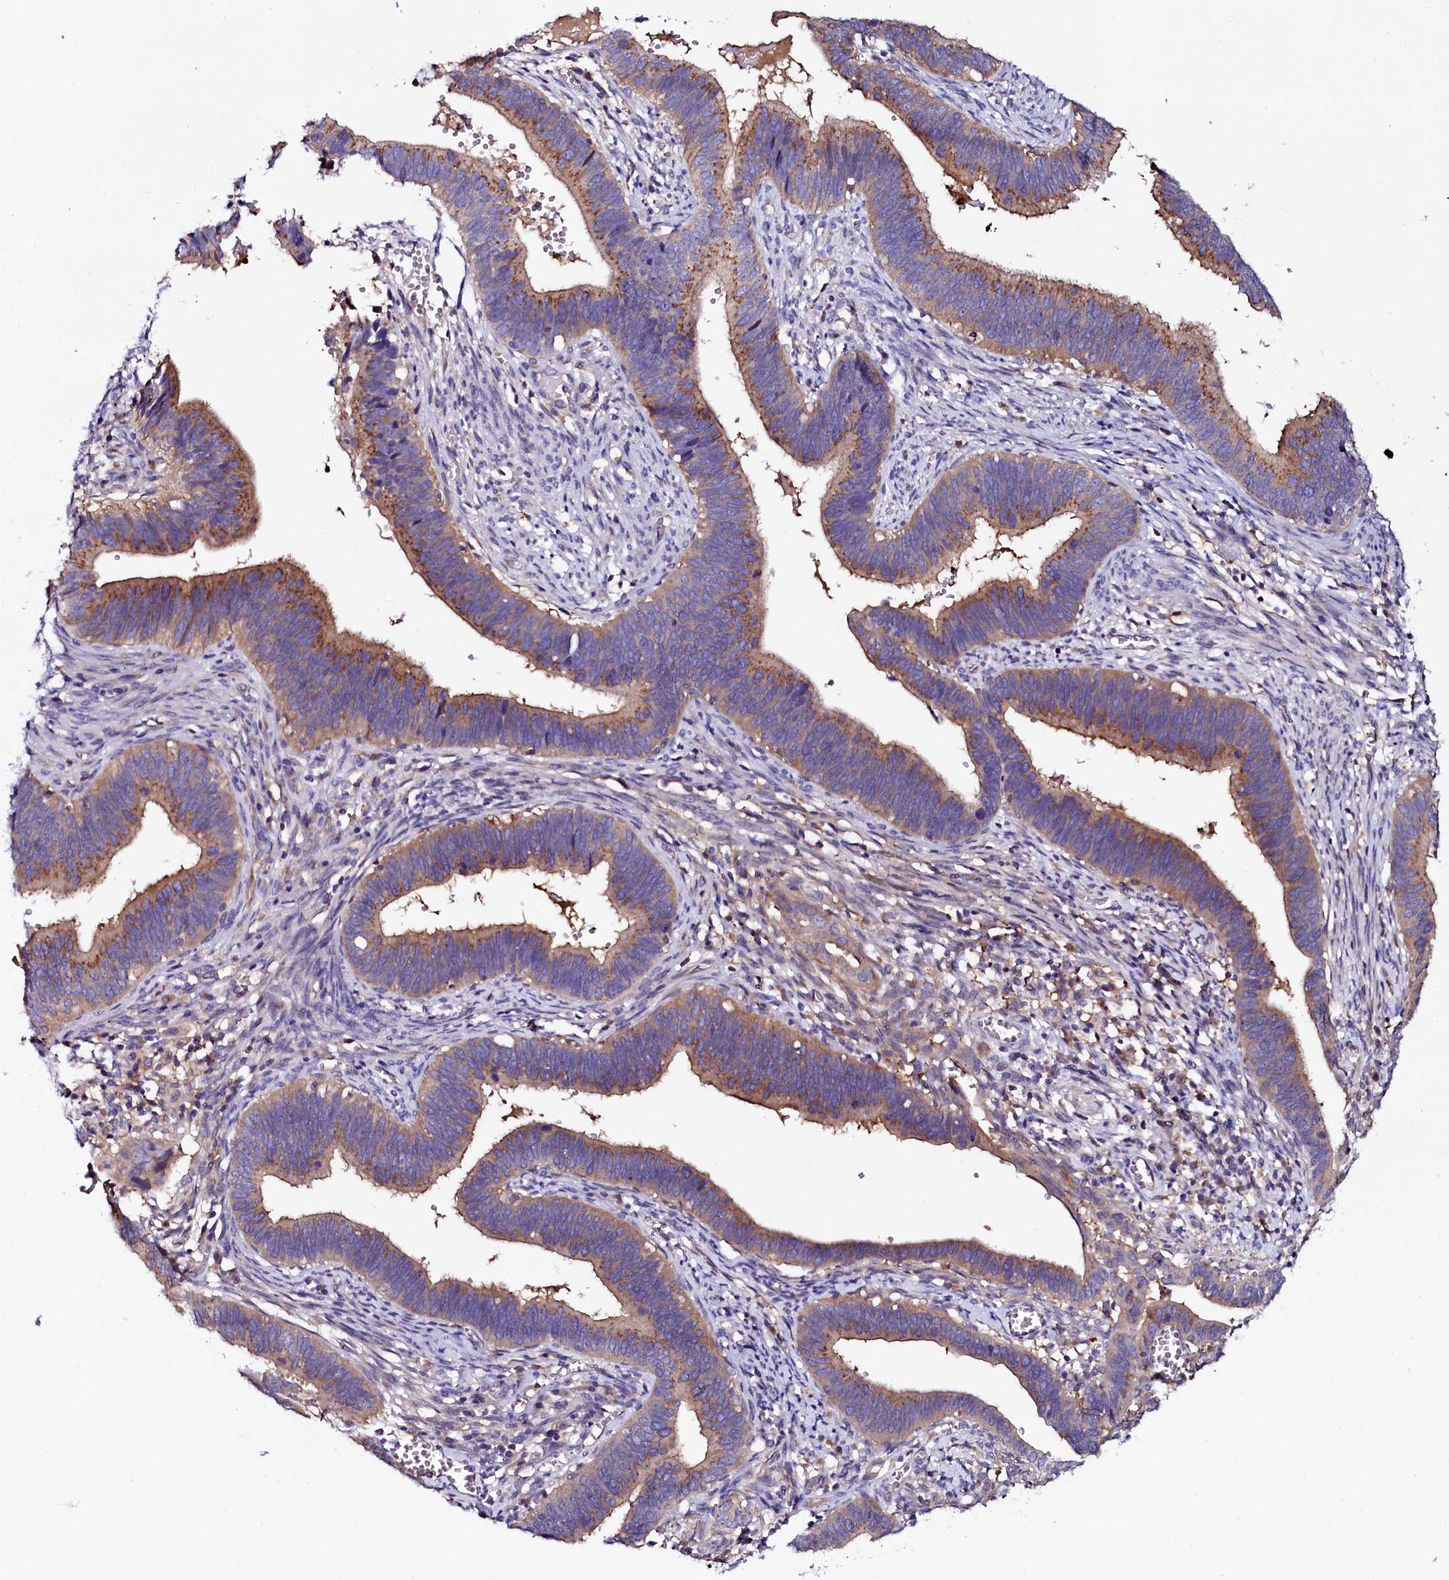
{"staining": {"intensity": "moderate", "quantity": ">75%", "location": "cytoplasmic/membranous"}, "tissue": "cervical cancer", "cell_type": "Tumor cells", "image_type": "cancer", "snomed": [{"axis": "morphology", "description": "Adenocarcinoma, NOS"}, {"axis": "topography", "description": "Cervix"}], "caption": "High-power microscopy captured an immunohistochemistry photomicrograph of adenocarcinoma (cervical), revealing moderate cytoplasmic/membranous positivity in approximately >75% of tumor cells.", "gene": "OTOL1", "patient": {"sex": "female", "age": 42}}